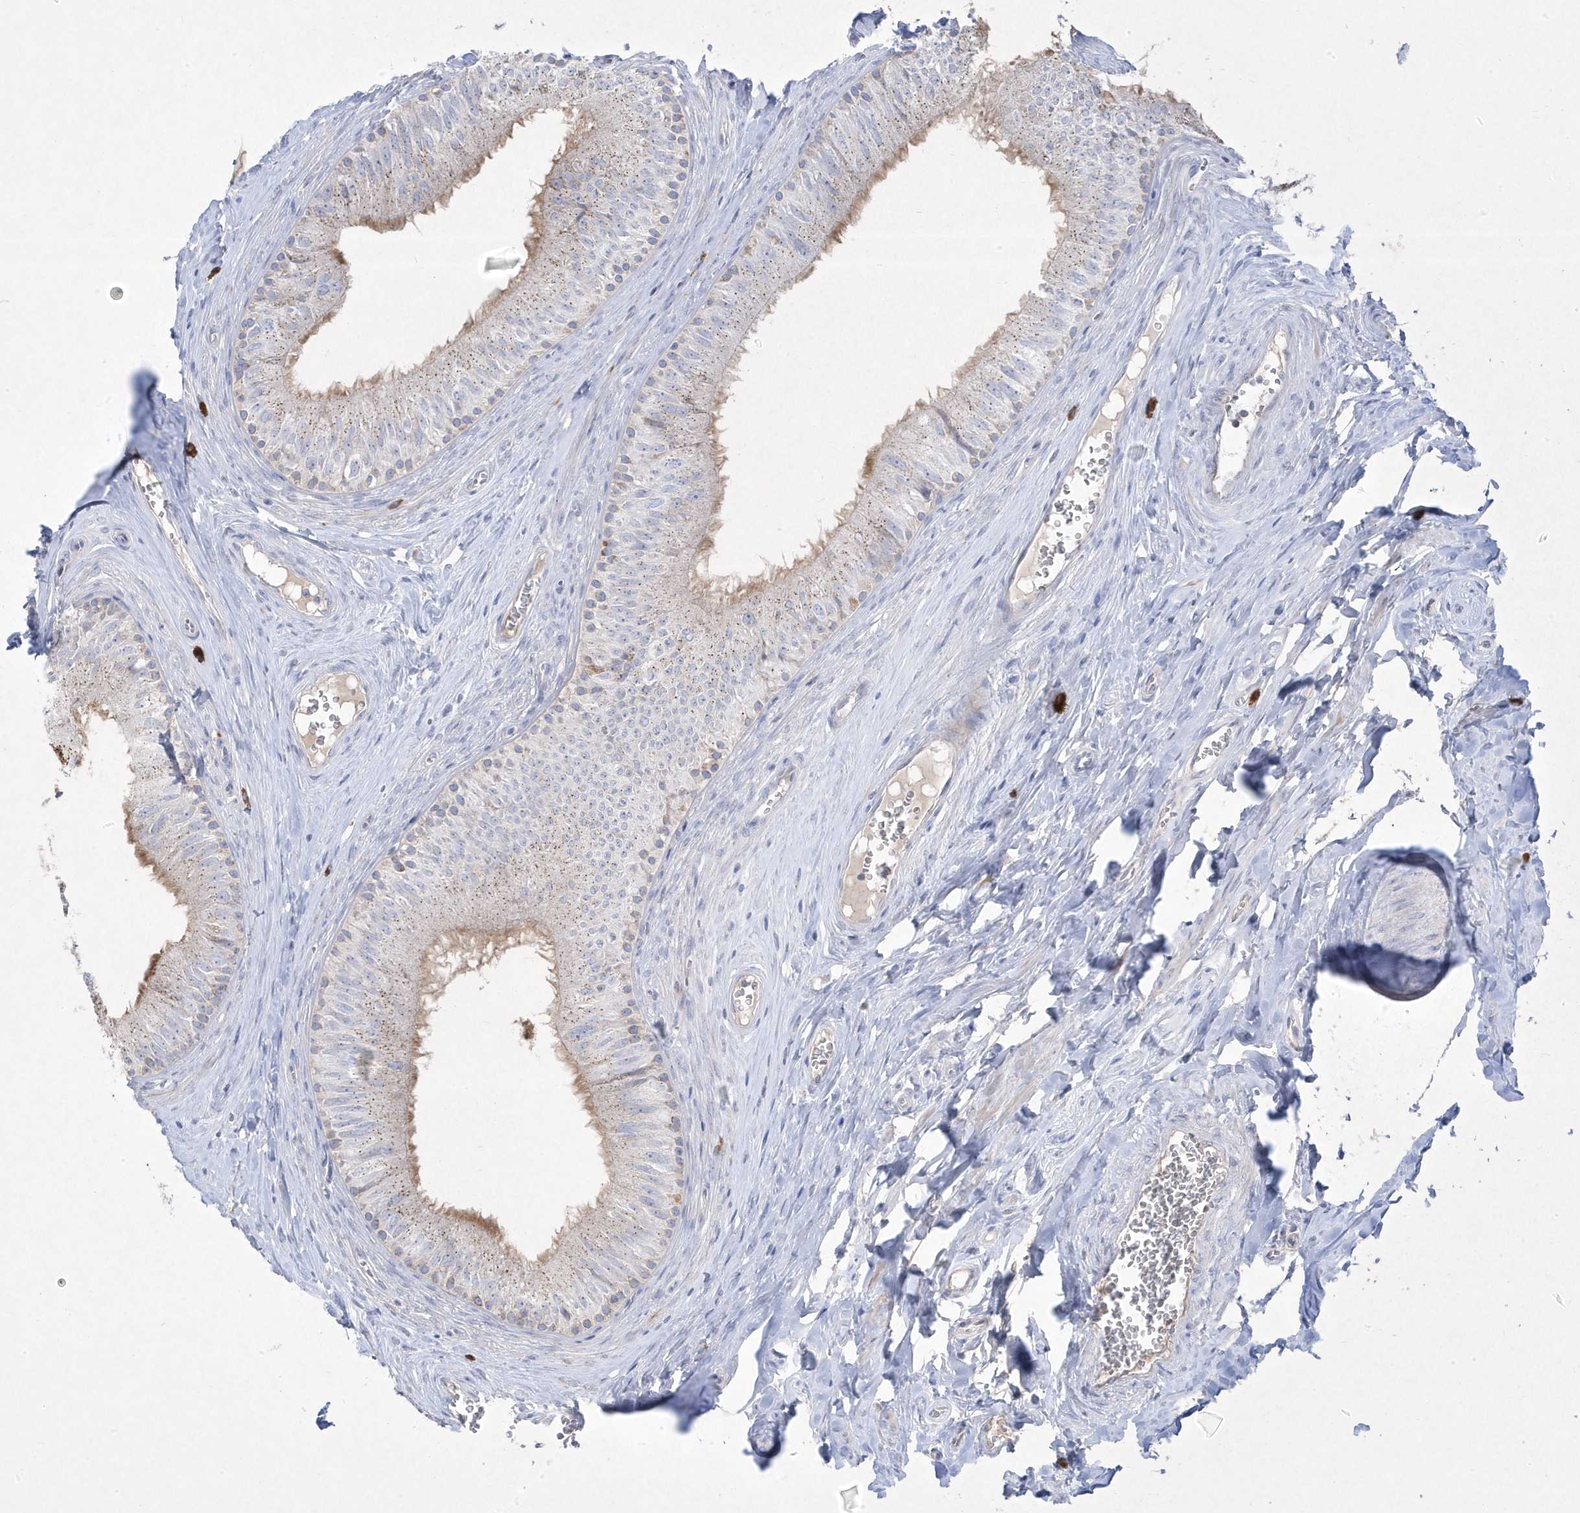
{"staining": {"intensity": "weak", "quantity": "25%-75%", "location": "cytoplasmic/membranous"}, "tissue": "epididymis", "cell_type": "Glandular cells", "image_type": "normal", "snomed": [{"axis": "morphology", "description": "Normal tissue, NOS"}, {"axis": "topography", "description": "Epididymis"}], "caption": "Protein staining reveals weak cytoplasmic/membranous staining in approximately 25%-75% of glandular cells in normal epididymis.", "gene": "ADAMTSL3", "patient": {"sex": "male", "age": 46}}